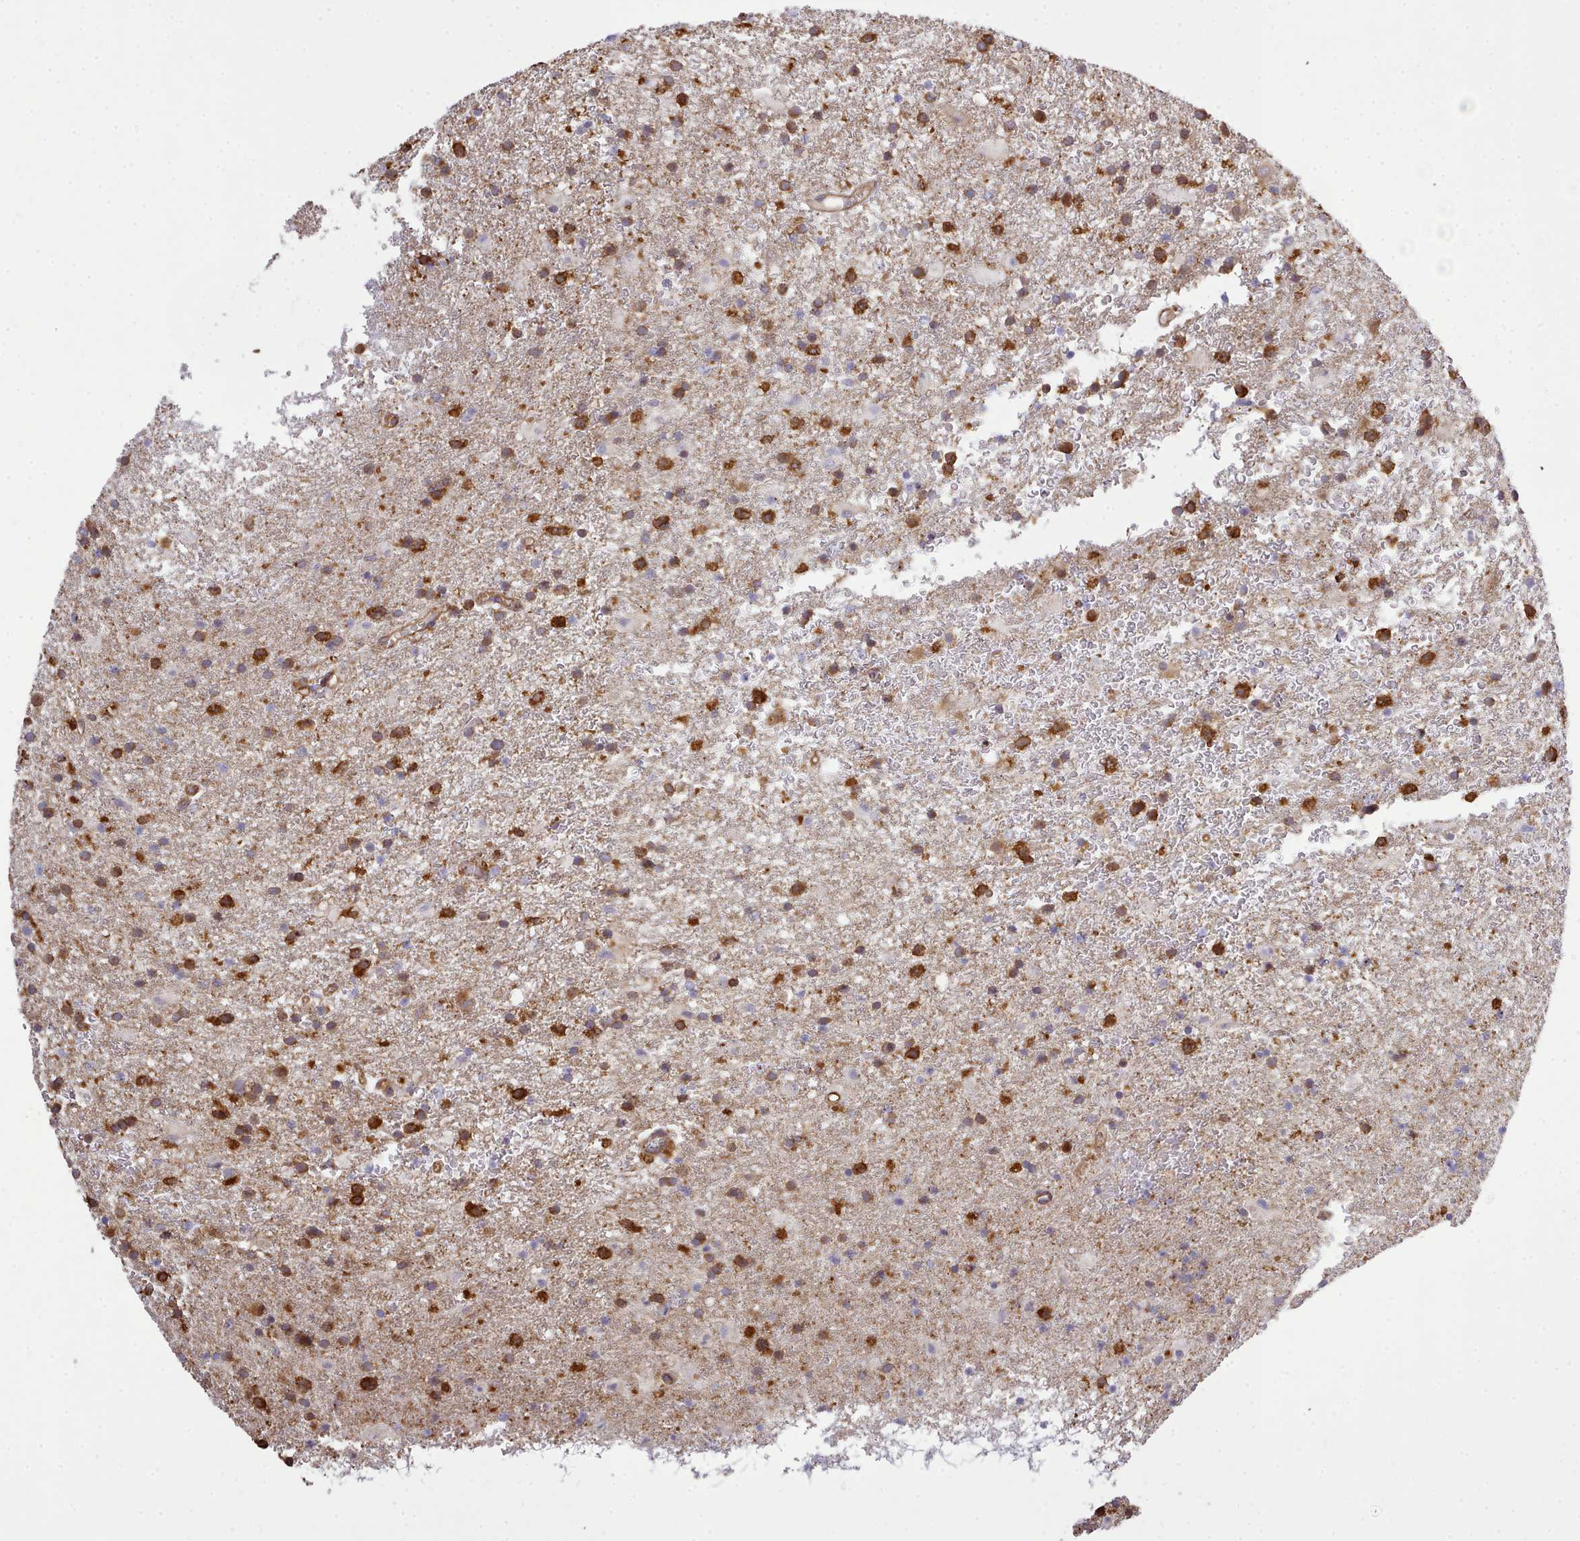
{"staining": {"intensity": "strong", "quantity": ">75%", "location": "cytoplasmic/membranous"}, "tissue": "glioma", "cell_type": "Tumor cells", "image_type": "cancer", "snomed": [{"axis": "morphology", "description": "Glioma, malignant, Low grade"}, {"axis": "topography", "description": "Brain"}], "caption": "This is an image of immunohistochemistry staining of glioma, which shows strong positivity in the cytoplasmic/membranous of tumor cells.", "gene": "CAPZA1", "patient": {"sex": "male", "age": 65}}